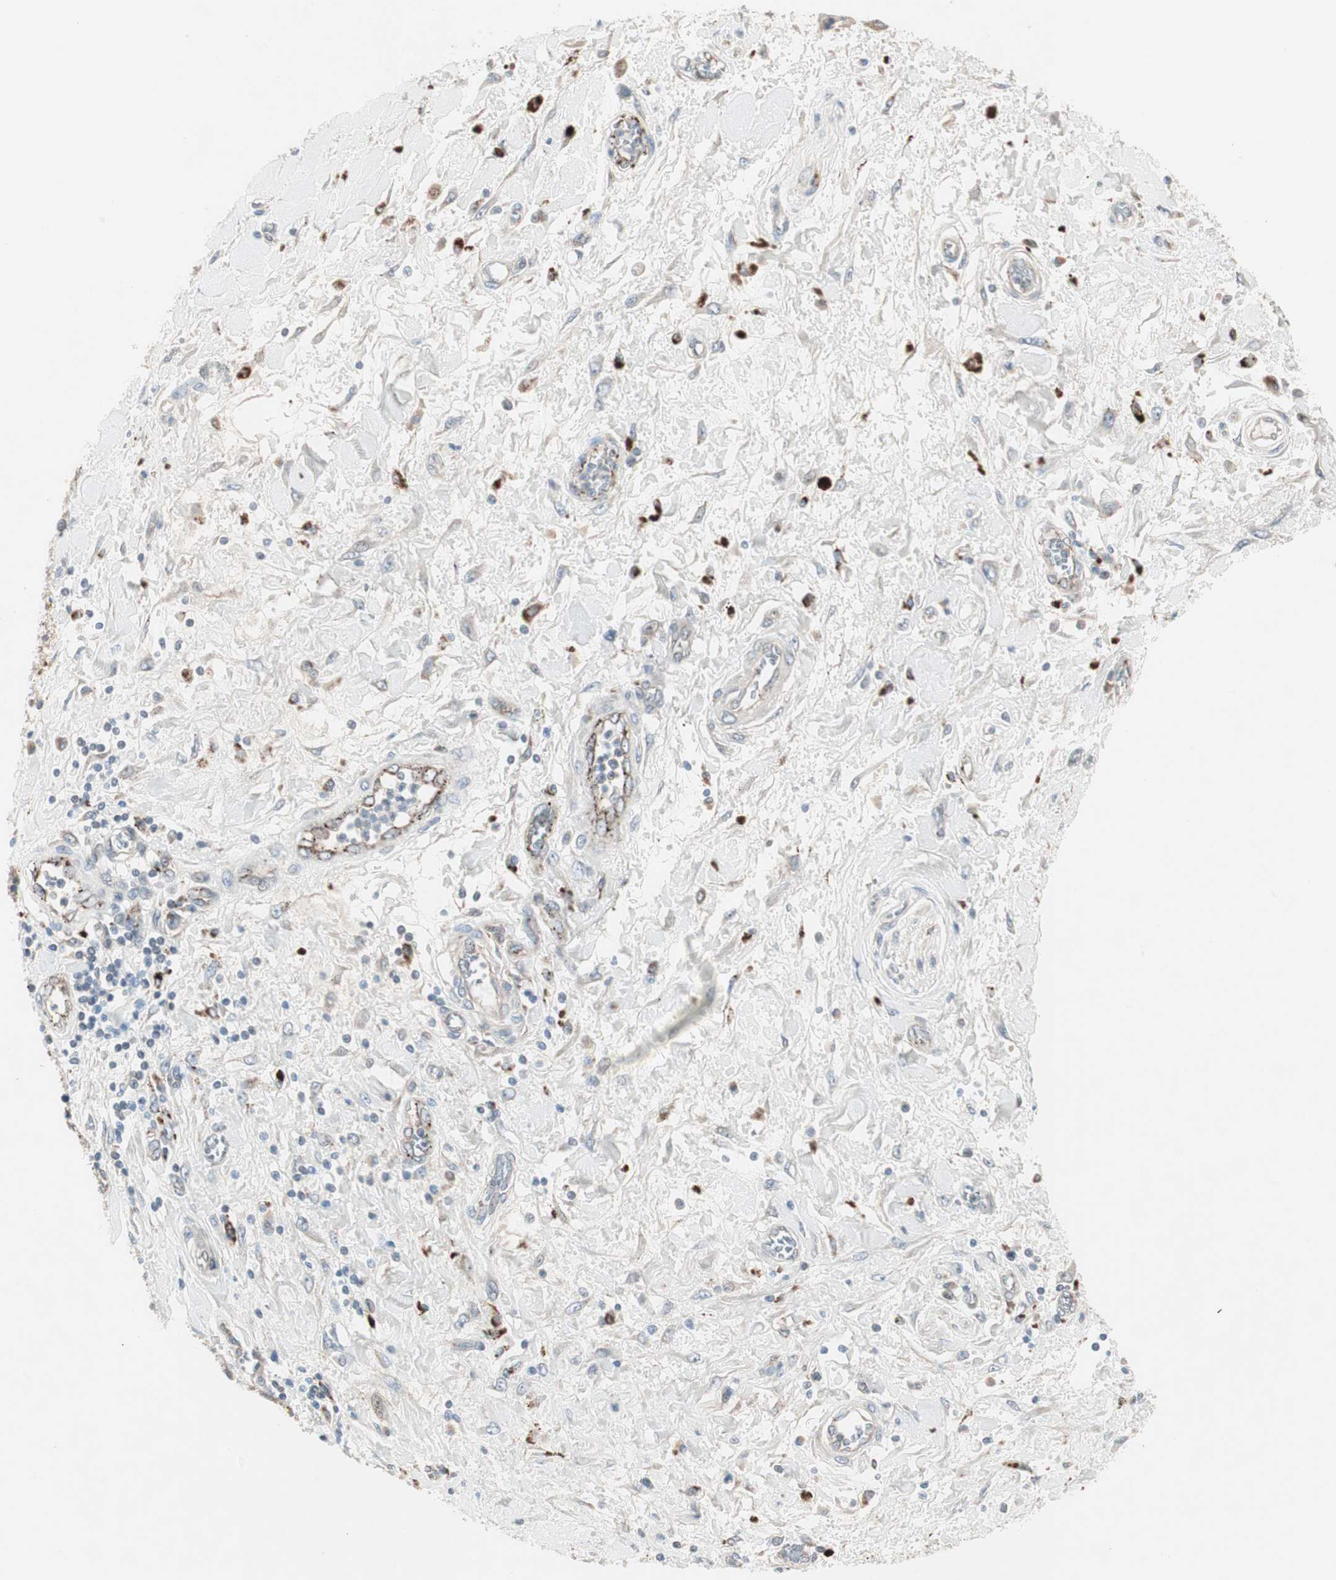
{"staining": {"intensity": "weak", "quantity": "25%-75%", "location": "cytoplasmic/membranous"}, "tissue": "pancreatic cancer", "cell_type": "Tumor cells", "image_type": "cancer", "snomed": [{"axis": "morphology", "description": "Adenocarcinoma, NOS"}, {"axis": "topography", "description": "Pancreas"}], "caption": "Tumor cells show low levels of weak cytoplasmic/membranous staining in approximately 25%-75% of cells in adenocarcinoma (pancreatic).", "gene": "FGFR4", "patient": {"sex": "female", "age": 70}}